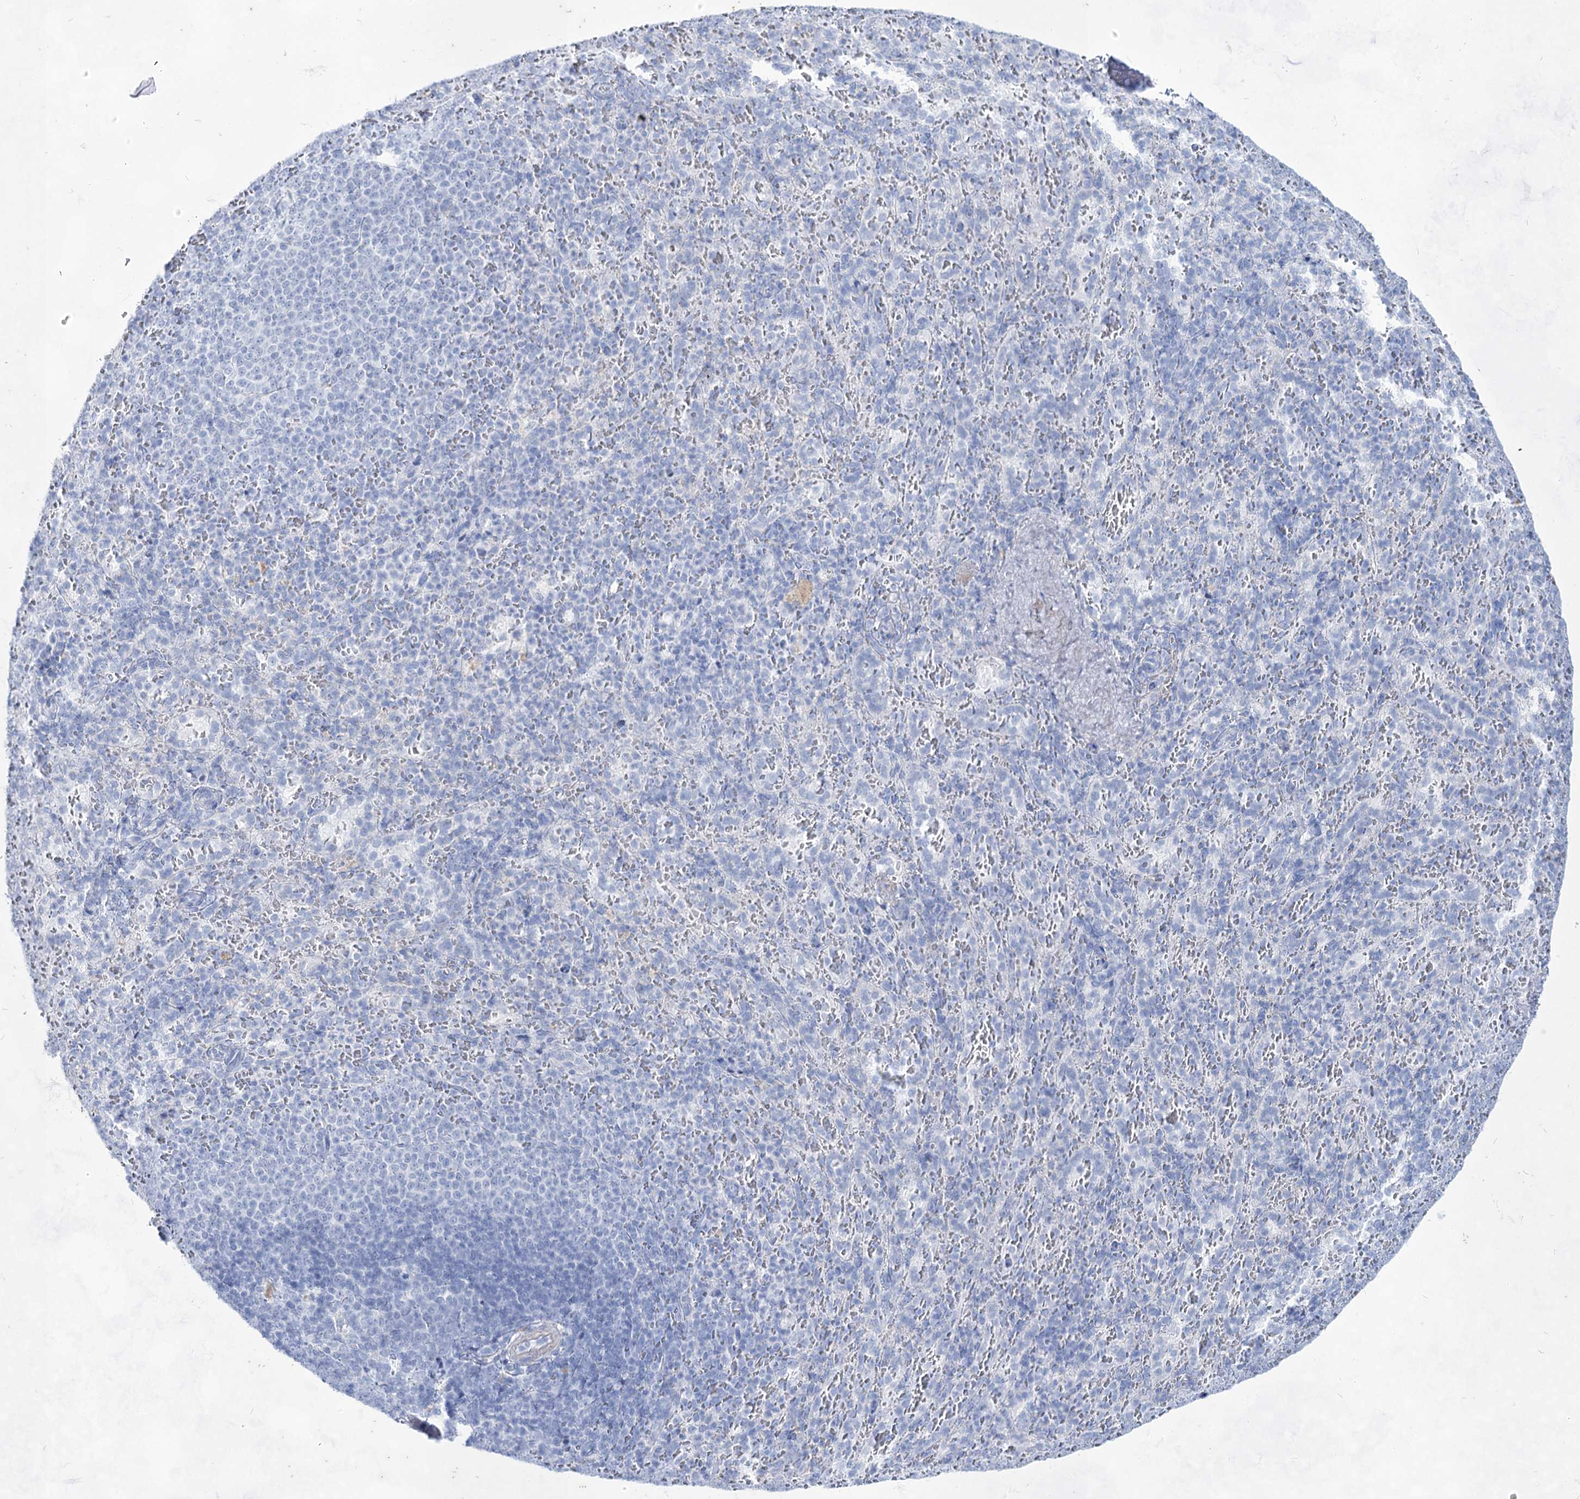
{"staining": {"intensity": "negative", "quantity": "none", "location": "none"}, "tissue": "spleen", "cell_type": "Cells in red pulp", "image_type": "normal", "snomed": [{"axis": "morphology", "description": "Normal tissue, NOS"}, {"axis": "topography", "description": "Spleen"}], "caption": "Immunohistochemistry (IHC) image of benign spleen: spleen stained with DAB (3,3'-diaminobenzidine) demonstrates no significant protein staining in cells in red pulp.", "gene": "ACRV1", "patient": {"sex": "female", "age": 21}}